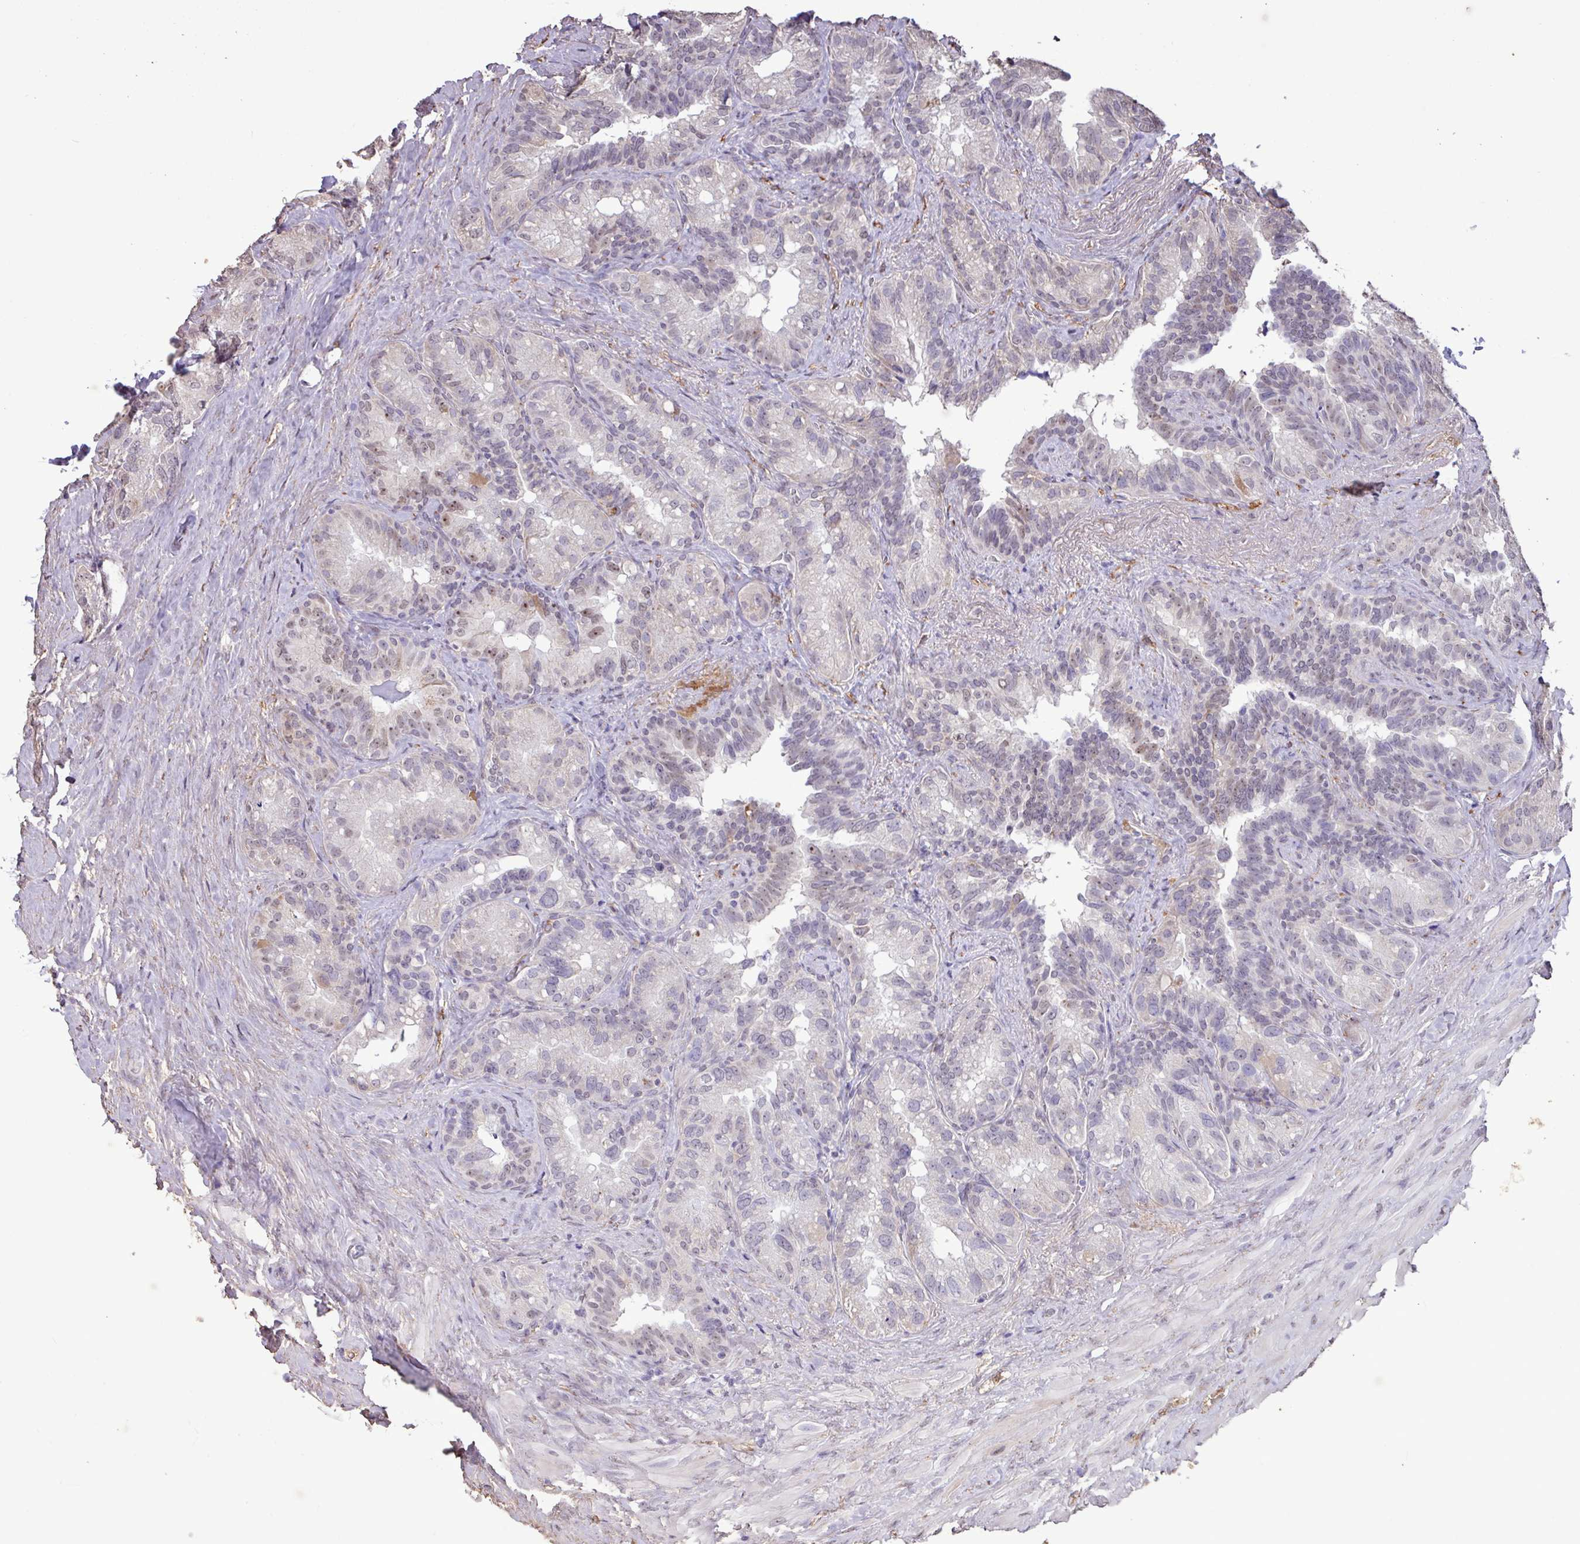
{"staining": {"intensity": "weak", "quantity": "<25%", "location": "nuclear"}, "tissue": "seminal vesicle", "cell_type": "Glandular cells", "image_type": "normal", "snomed": [{"axis": "morphology", "description": "Normal tissue, NOS"}, {"axis": "topography", "description": "Seminal veicle"}], "caption": "DAB immunohistochemical staining of unremarkable seminal vesicle exhibits no significant positivity in glandular cells. (Brightfield microscopy of DAB (3,3'-diaminobenzidine) immunohistochemistry (IHC) at high magnification).", "gene": "L3MBTL3", "patient": {"sex": "male", "age": 60}}